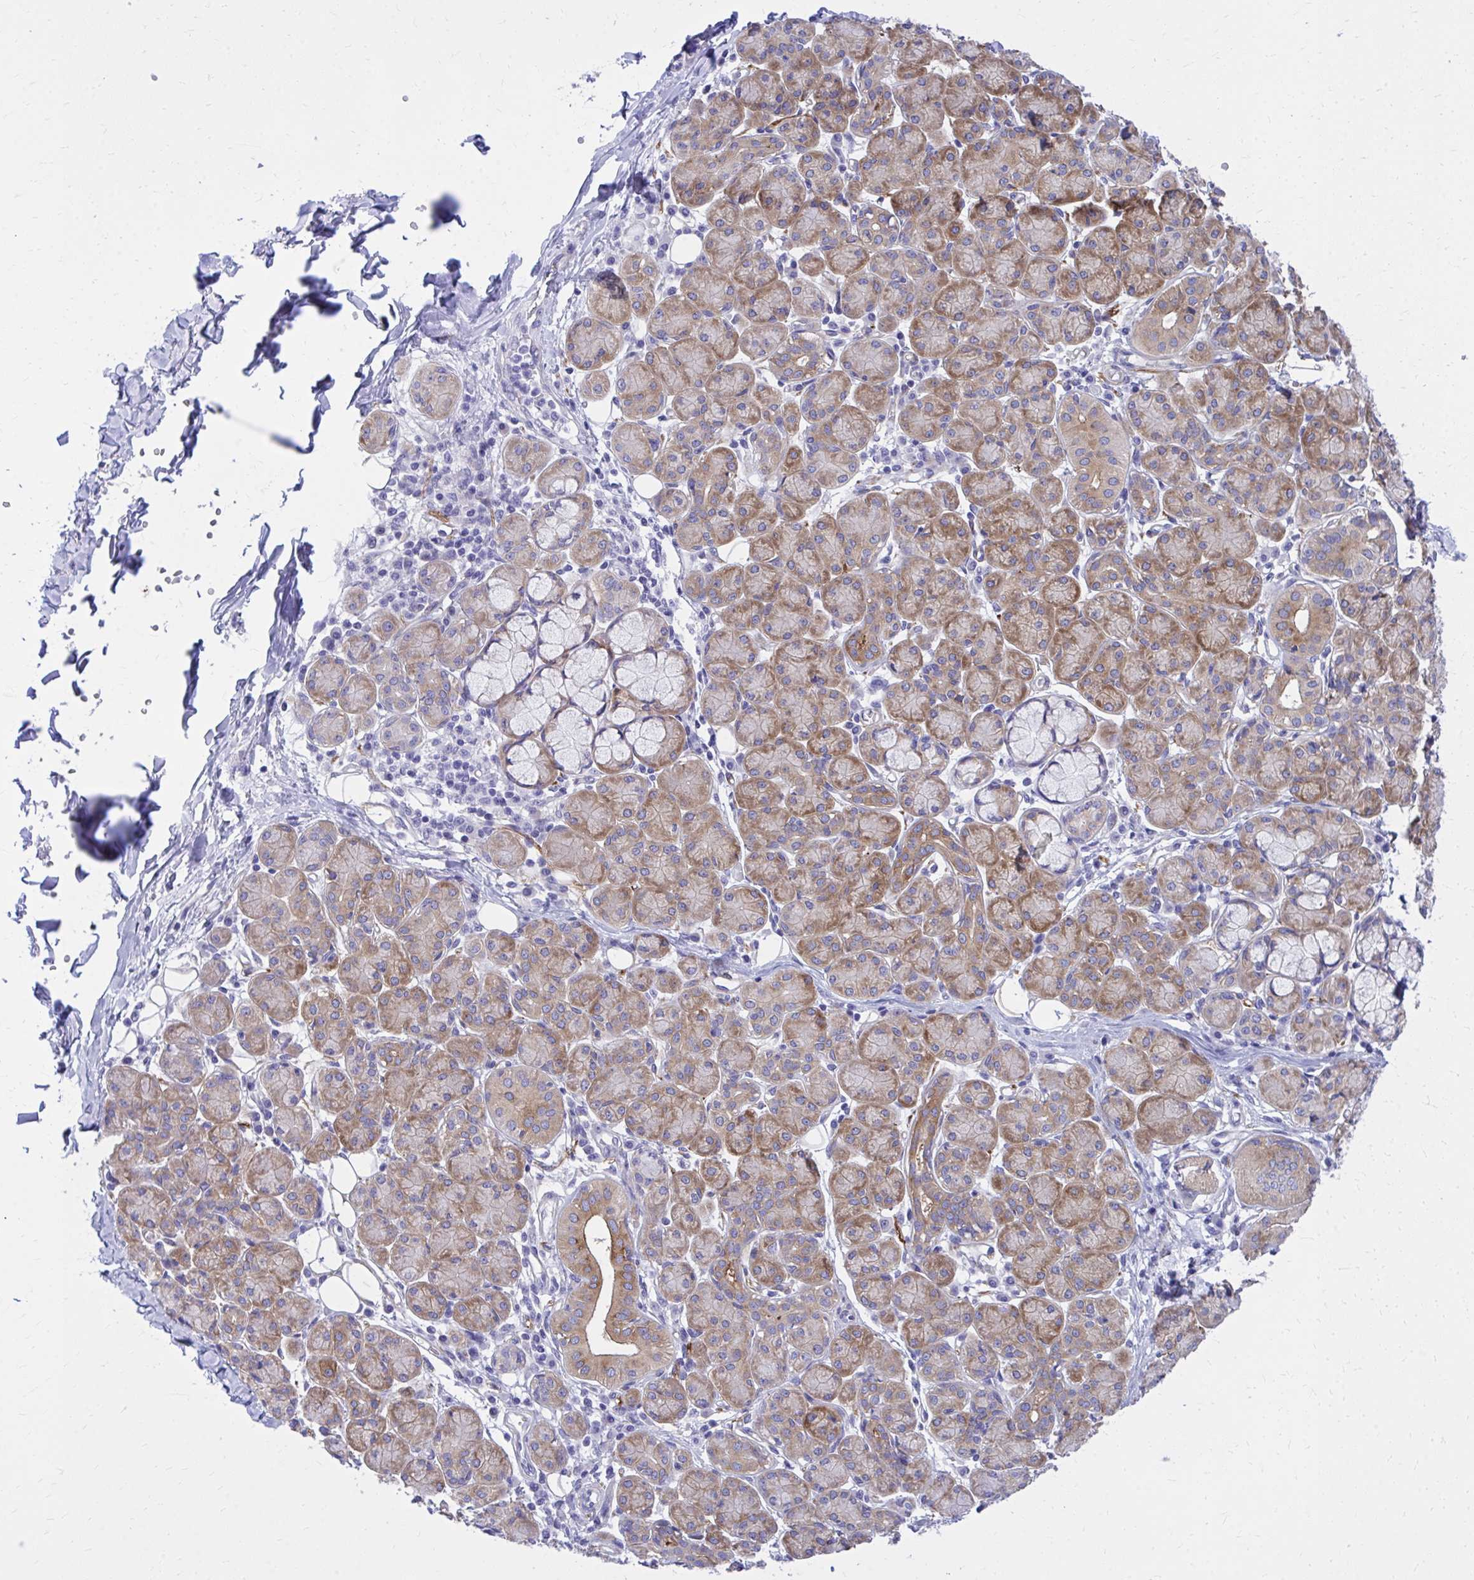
{"staining": {"intensity": "moderate", "quantity": ">75%", "location": "cytoplasmic/membranous"}, "tissue": "salivary gland", "cell_type": "Glandular cells", "image_type": "normal", "snomed": [{"axis": "morphology", "description": "Normal tissue, NOS"}, {"axis": "morphology", "description": "Inflammation, NOS"}, {"axis": "topography", "description": "Lymph node"}, {"axis": "topography", "description": "Salivary gland"}], "caption": "Immunohistochemistry (IHC) of unremarkable salivary gland exhibits medium levels of moderate cytoplasmic/membranous expression in about >75% of glandular cells.", "gene": "EPB41L1", "patient": {"sex": "male", "age": 3}}